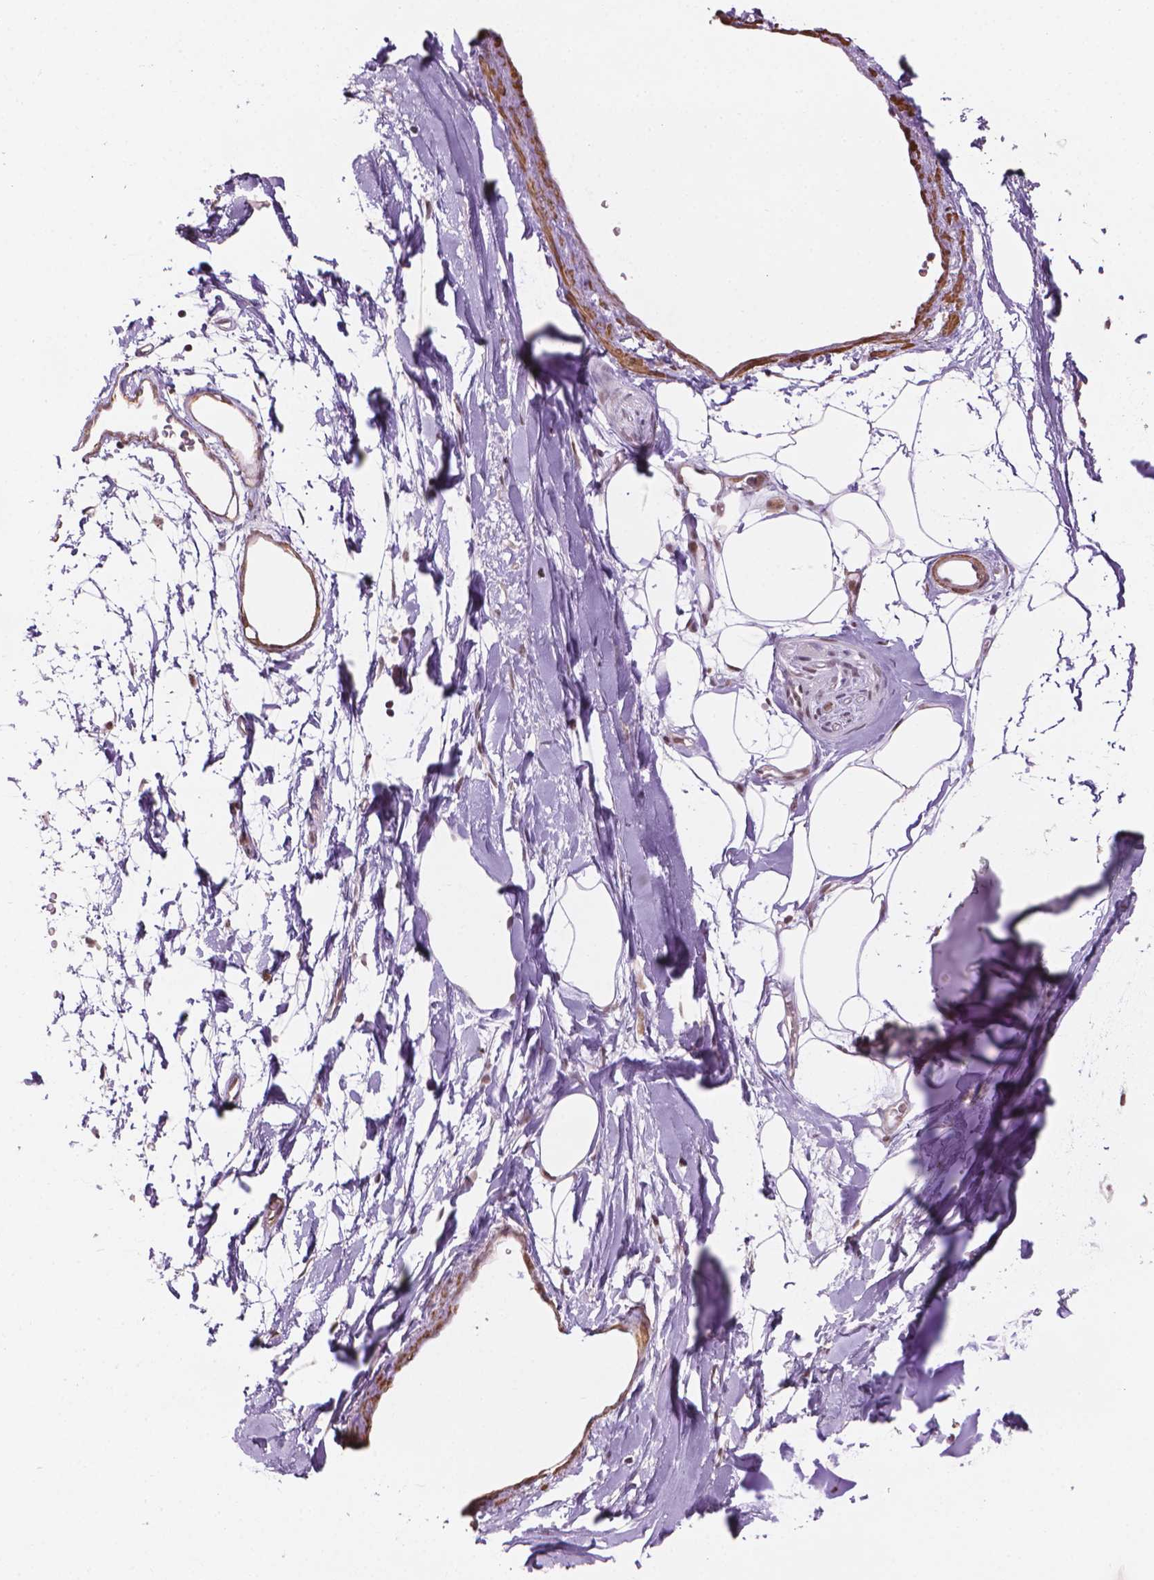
{"staining": {"intensity": "moderate", "quantity": "<25%", "location": "nuclear"}, "tissue": "adipose tissue", "cell_type": "Adipocytes", "image_type": "normal", "snomed": [{"axis": "morphology", "description": "Normal tissue, NOS"}, {"axis": "topography", "description": "Cartilage tissue"}, {"axis": "topography", "description": "Bronchus"}], "caption": "Normal adipose tissue reveals moderate nuclear staining in approximately <25% of adipocytes.", "gene": "HOXD4", "patient": {"sex": "male", "age": 58}}